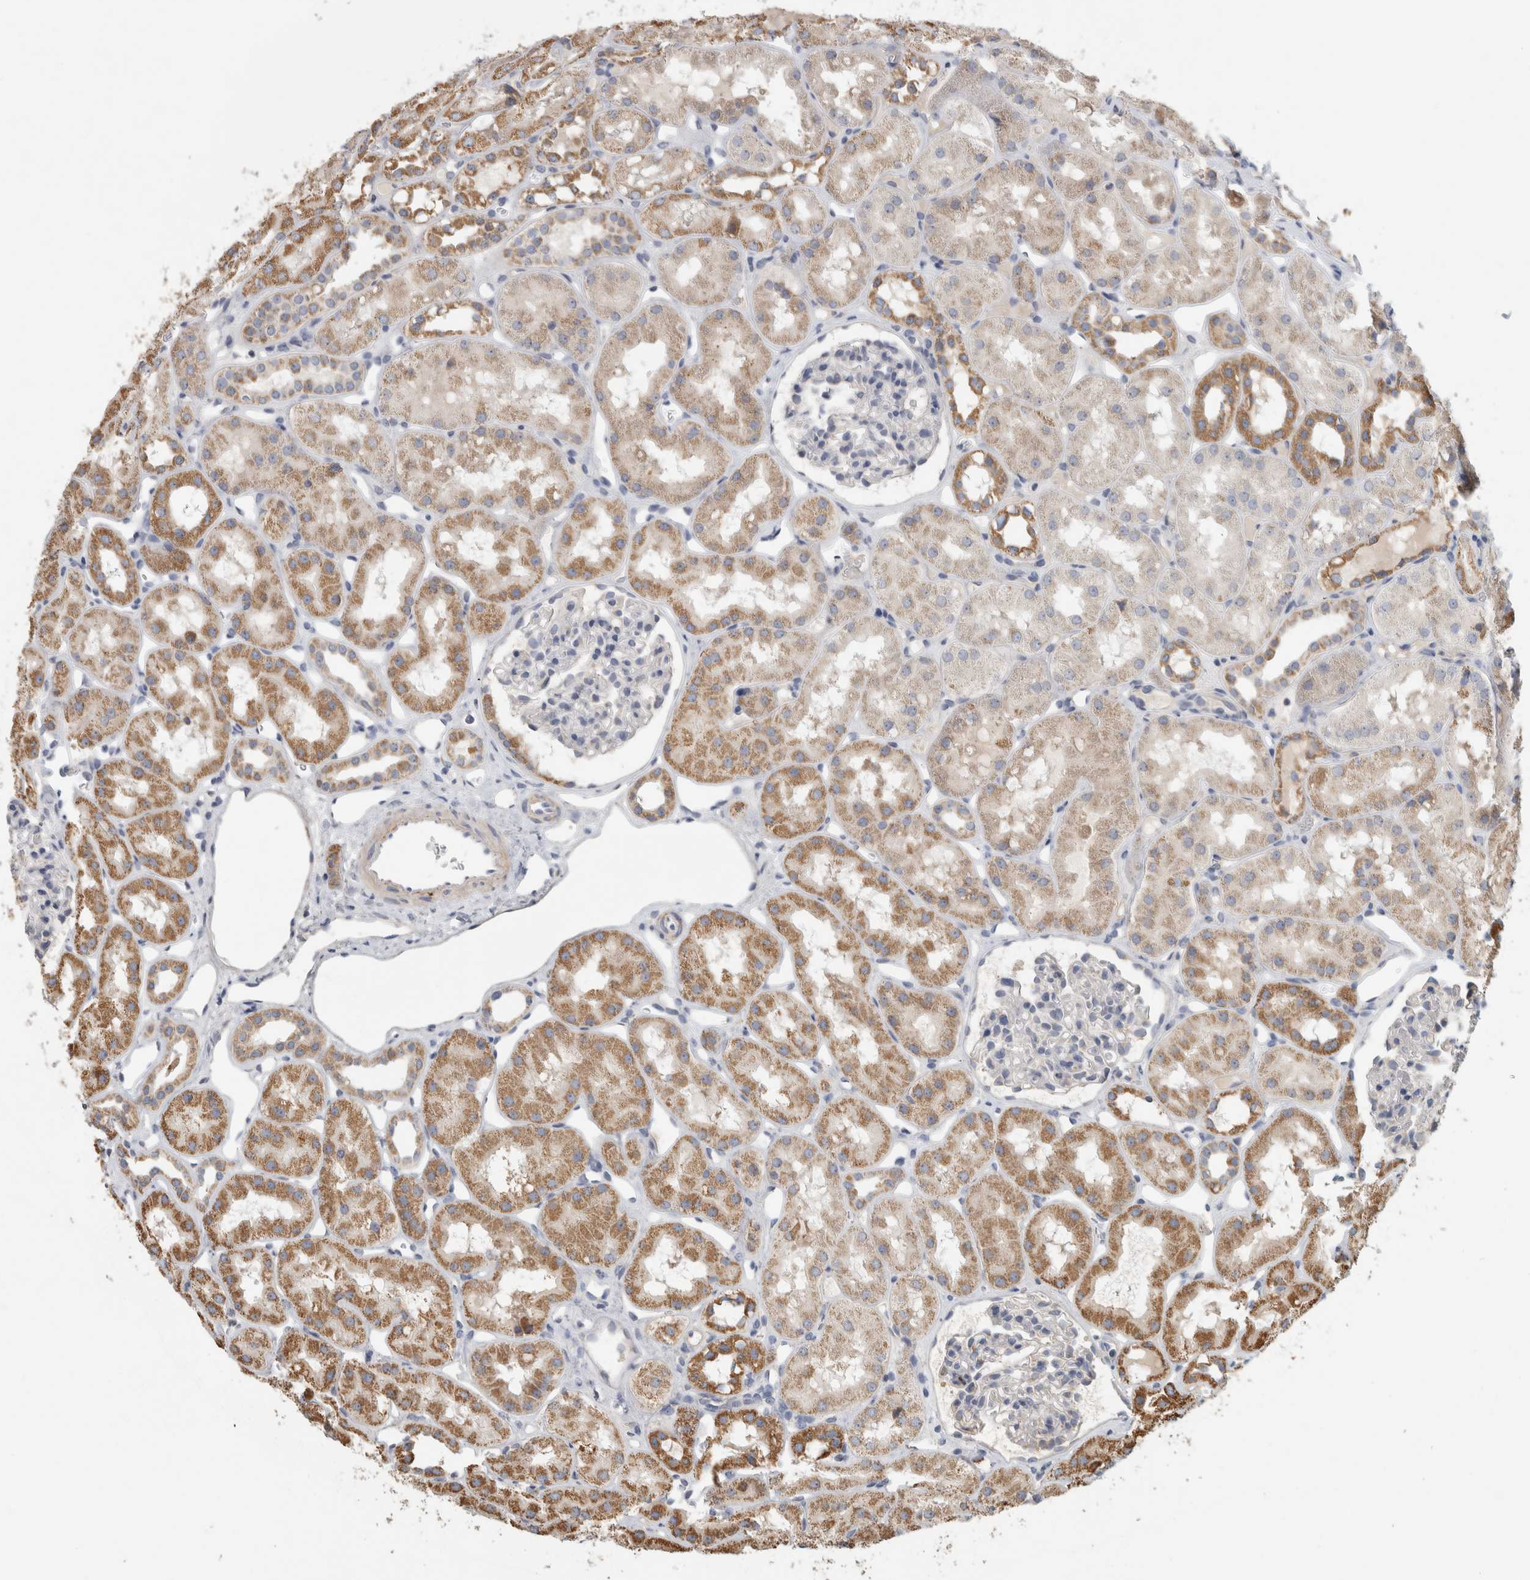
{"staining": {"intensity": "negative", "quantity": "none", "location": "none"}, "tissue": "kidney", "cell_type": "Cells in glomeruli", "image_type": "normal", "snomed": [{"axis": "morphology", "description": "Normal tissue, NOS"}, {"axis": "topography", "description": "Kidney"}], "caption": "IHC image of benign kidney: human kidney stained with DAB (3,3'-diaminobenzidine) exhibits no significant protein positivity in cells in glomeruli. The staining is performed using DAB (3,3'-diaminobenzidine) brown chromogen with nuclei counter-stained in using hematoxylin.", "gene": "ST8SIA1", "patient": {"sex": "male", "age": 16}}